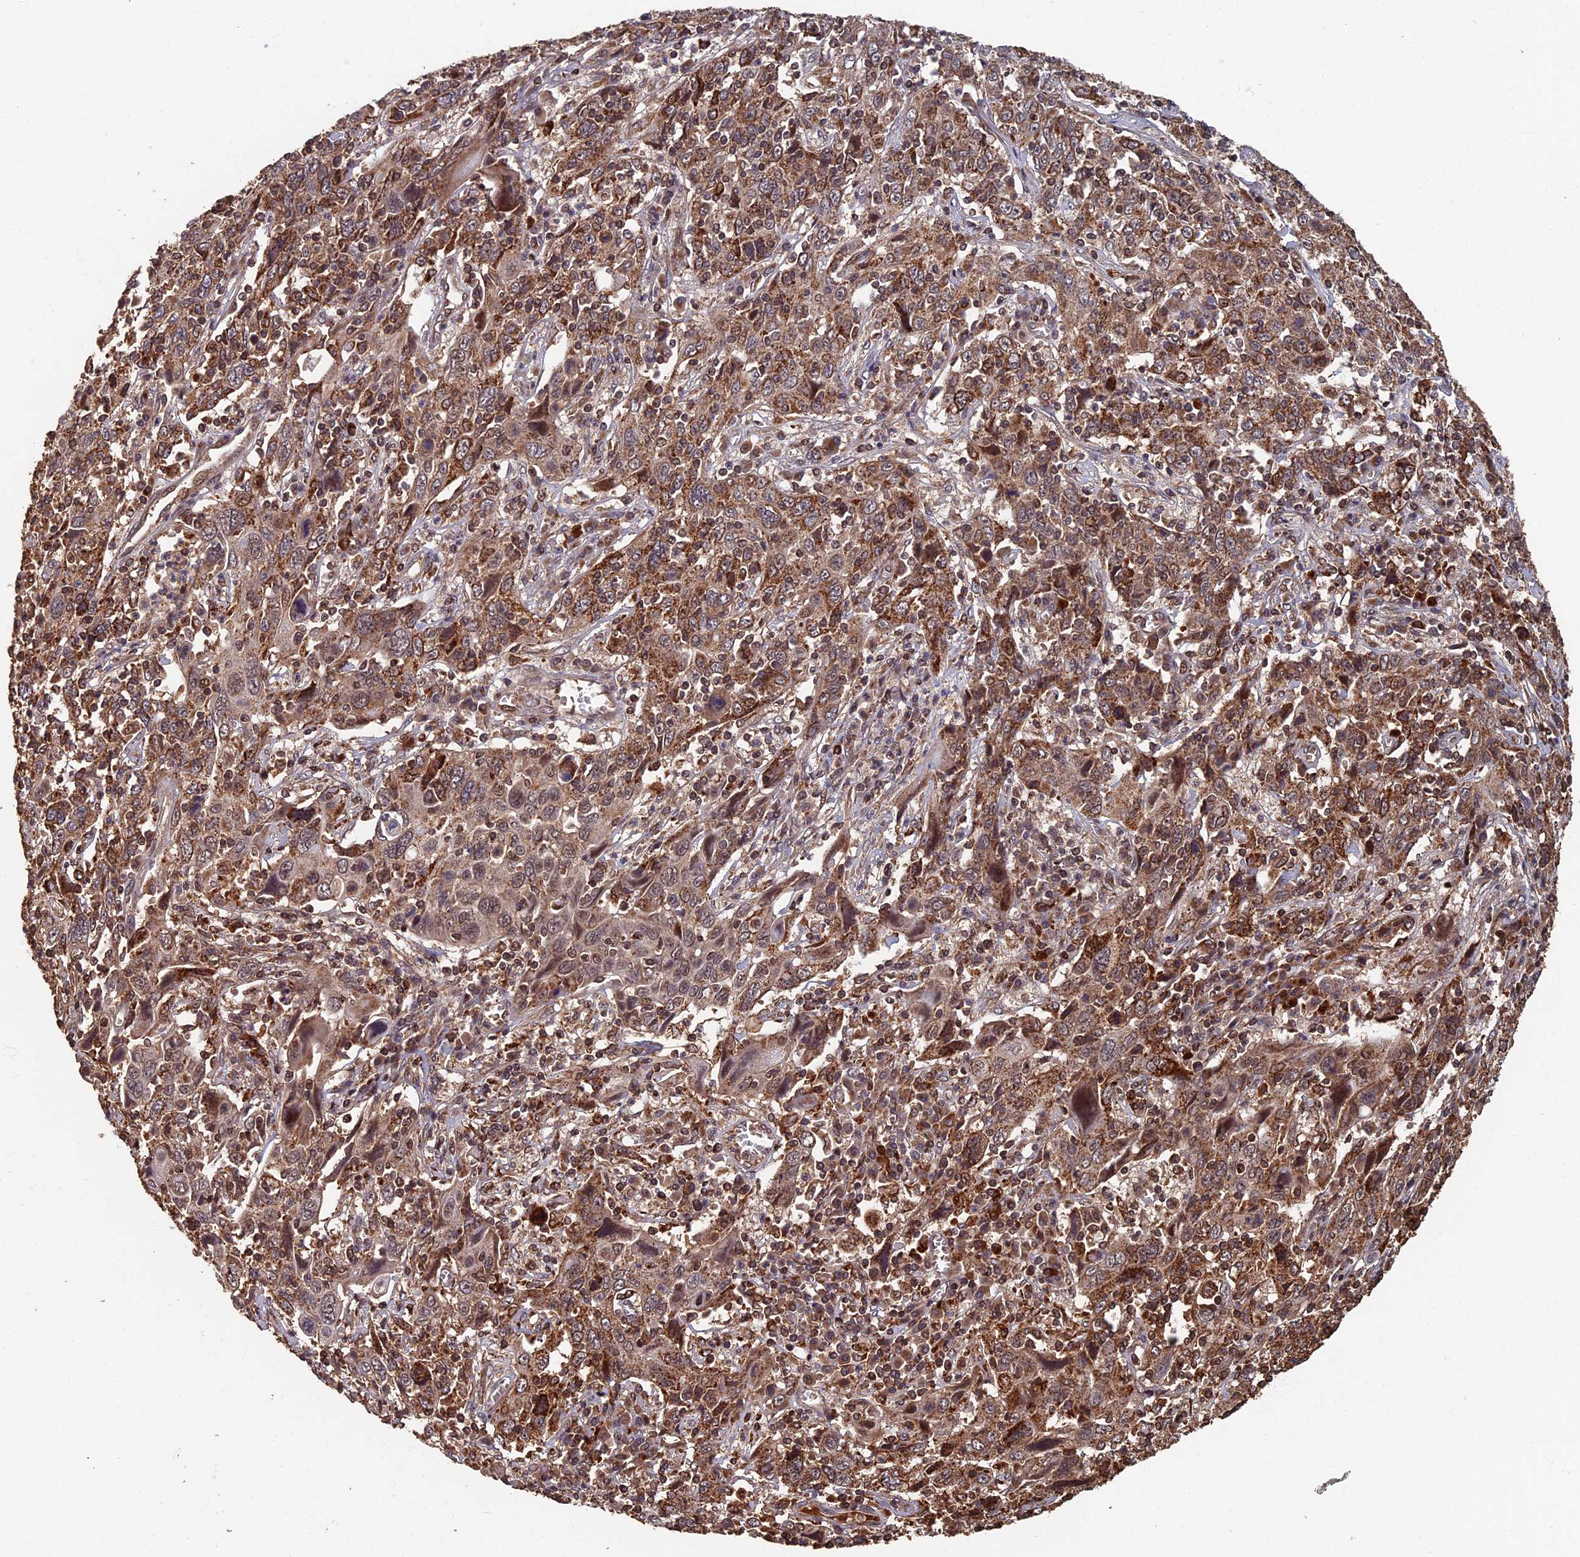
{"staining": {"intensity": "moderate", "quantity": ">75%", "location": "cytoplasmic/membranous"}, "tissue": "cervical cancer", "cell_type": "Tumor cells", "image_type": "cancer", "snomed": [{"axis": "morphology", "description": "Squamous cell carcinoma, NOS"}, {"axis": "topography", "description": "Cervix"}], "caption": "This image displays cervical cancer (squamous cell carcinoma) stained with immunohistochemistry to label a protein in brown. The cytoplasmic/membranous of tumor cells show moderate positivity for the protein. Nuclei are counter-stained blue.", "gene": "RASGRF1", "patient": {"sex": "female", "age": 46}}